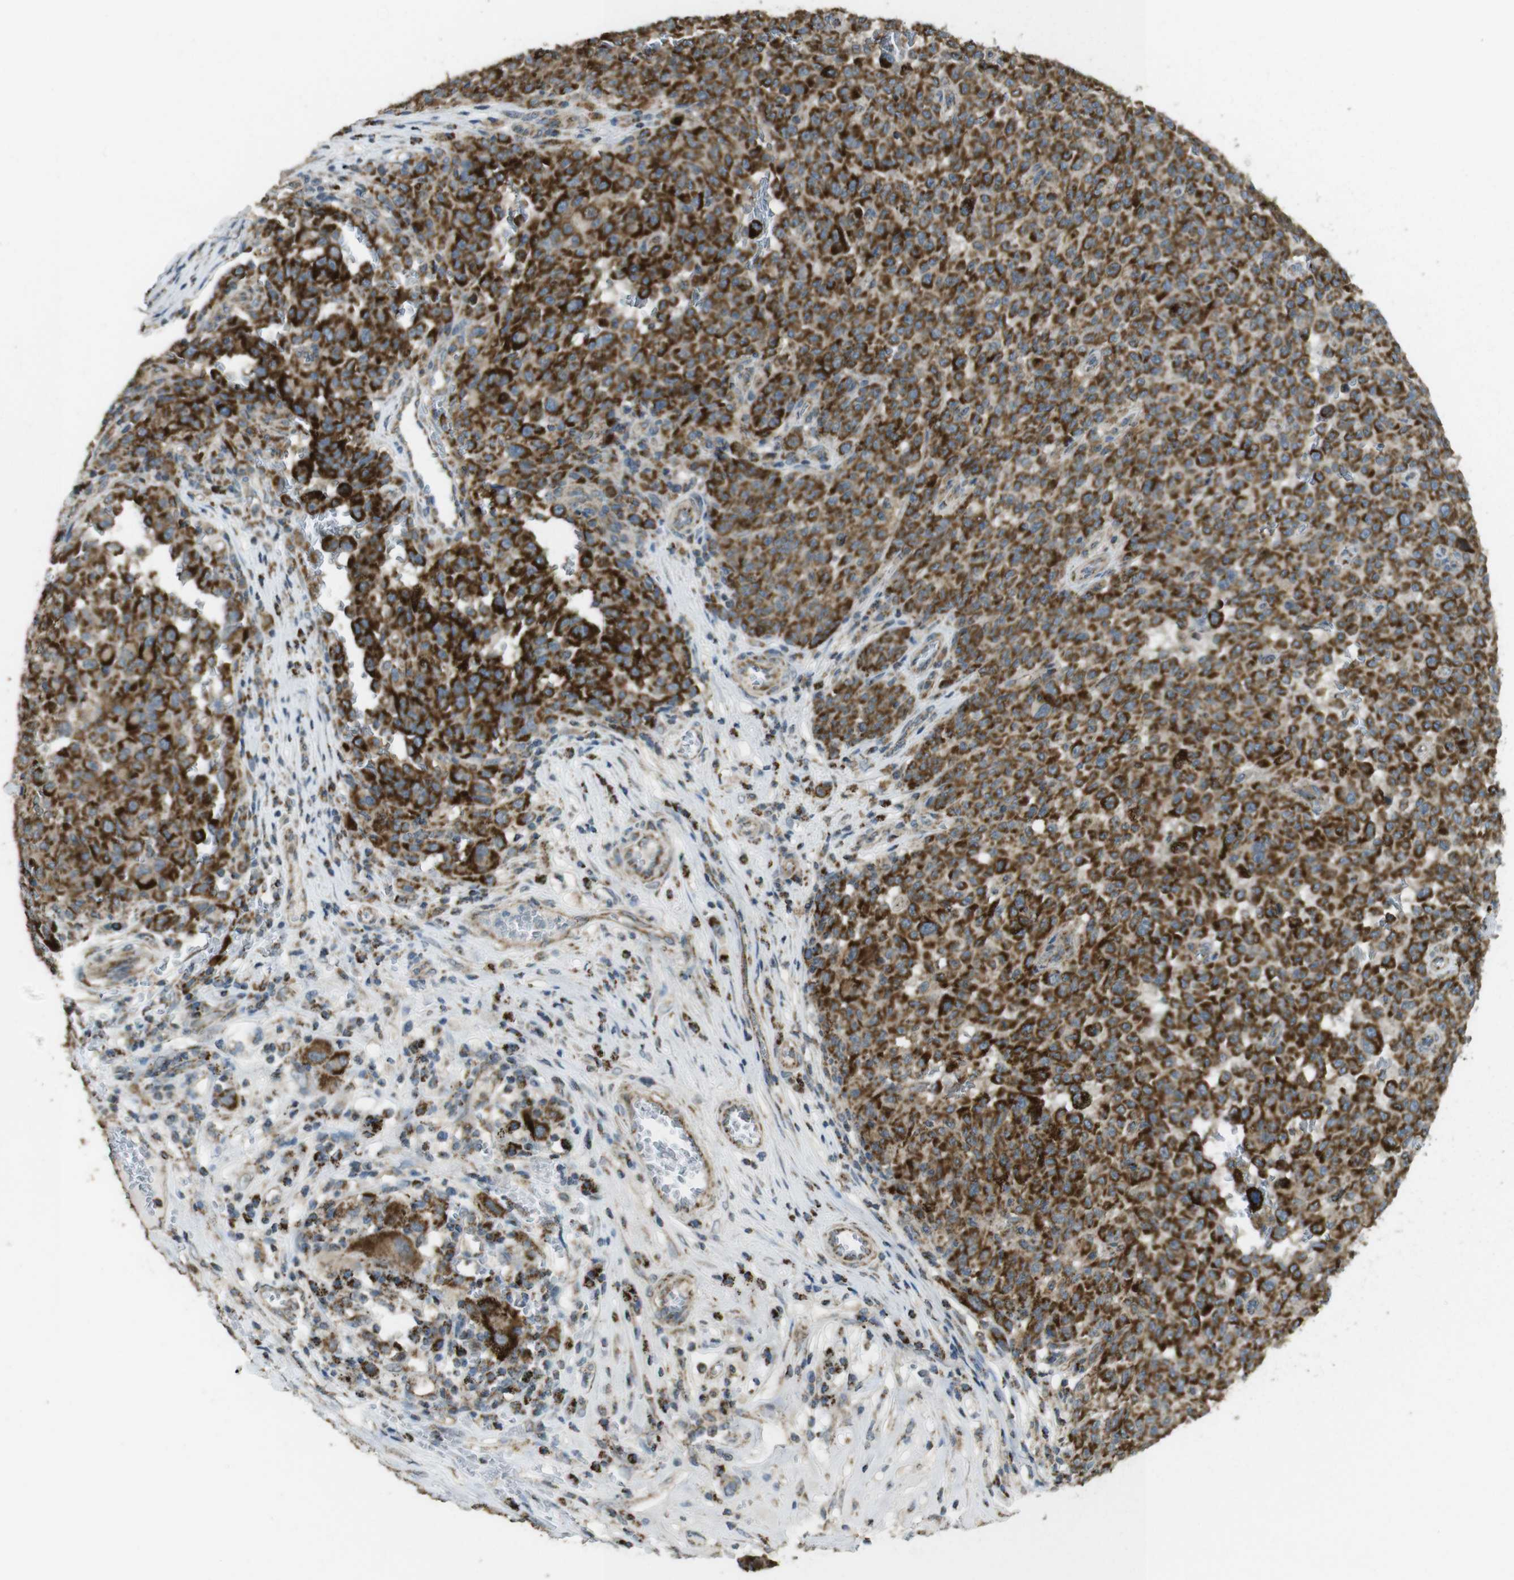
{"staining": {"intensity": "strong", "quantity": ">75%", "location": "cytoplasmic/membranous"}, "tissue": "melanoma", "cell_type": "Tumor cells", "image_type": "cancer", "snomed": [{"axis": "morphology", "description": "Malignant melanoma, NOS"}, {"axis": "topography", "description": "Skin"}], "caption": "Immunohistochemistry histopathology image of human melanoma stained for a protein (brown), which displays high levels of strong cytoplasmic/membranous staining in approximately >75% of tumor cells.", "gene": "CALHM2", "patient": {"sex": "female", "age": 82}}